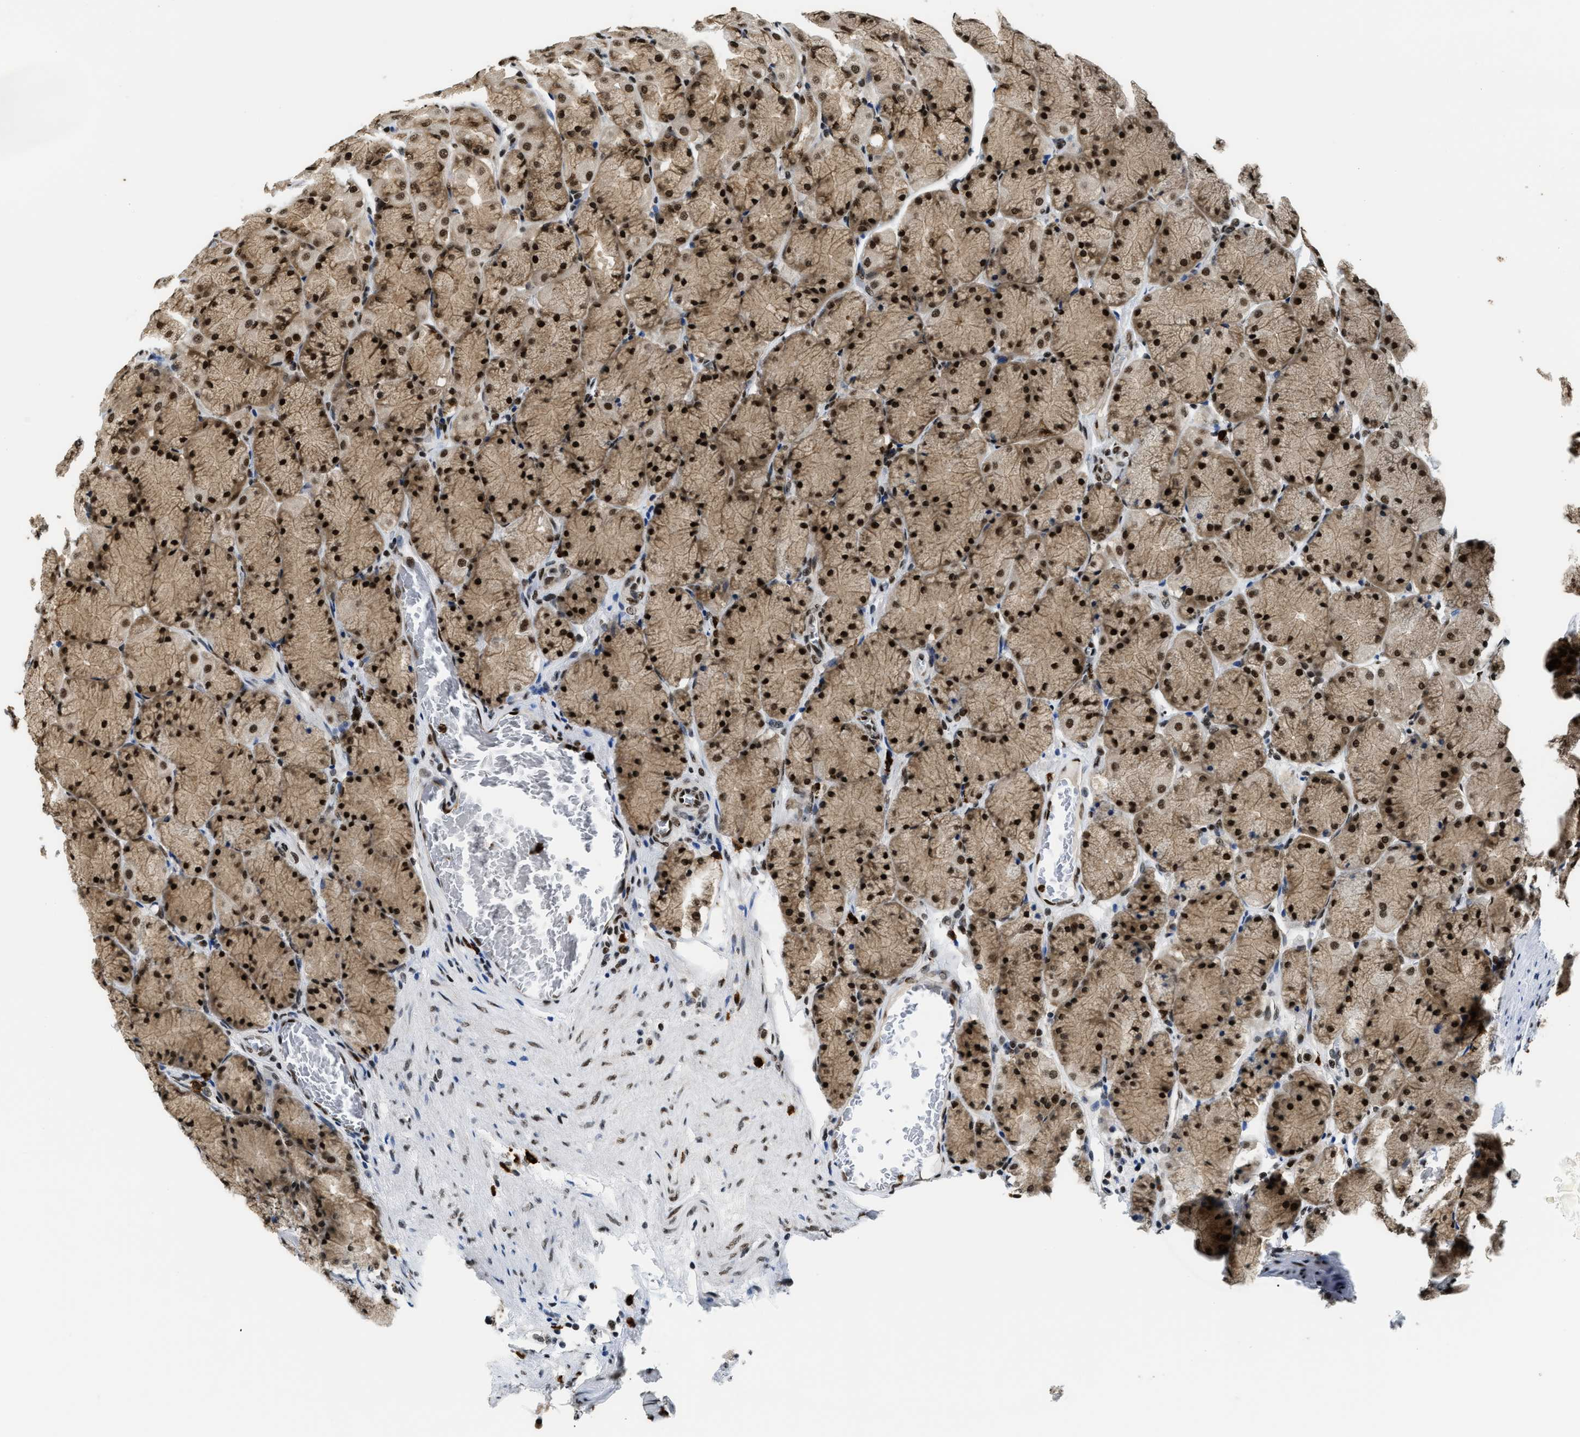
{"staining": {"intensity": "strong", "quantity": ">75%", "location": "cytoplasmic/membranous,nuclear"}, "tissue": "stomach", "cell_type": "Glandular cells", "image_type": "normal", "snomed": [{"axis": "morphology", "description": "Normal tissue, NOS"}, {"axis": "topography", "description": "Stomach, upper"}], "caption": "This is a histology image of immunohistochemistry (IHC) staining of normal stomach, which shows strong positivity in the cytoplasmic/membranous,nuclear of glandular cells.", "gene": "CCNDBP1", "patient": {"sex": "female", "age": 56}}